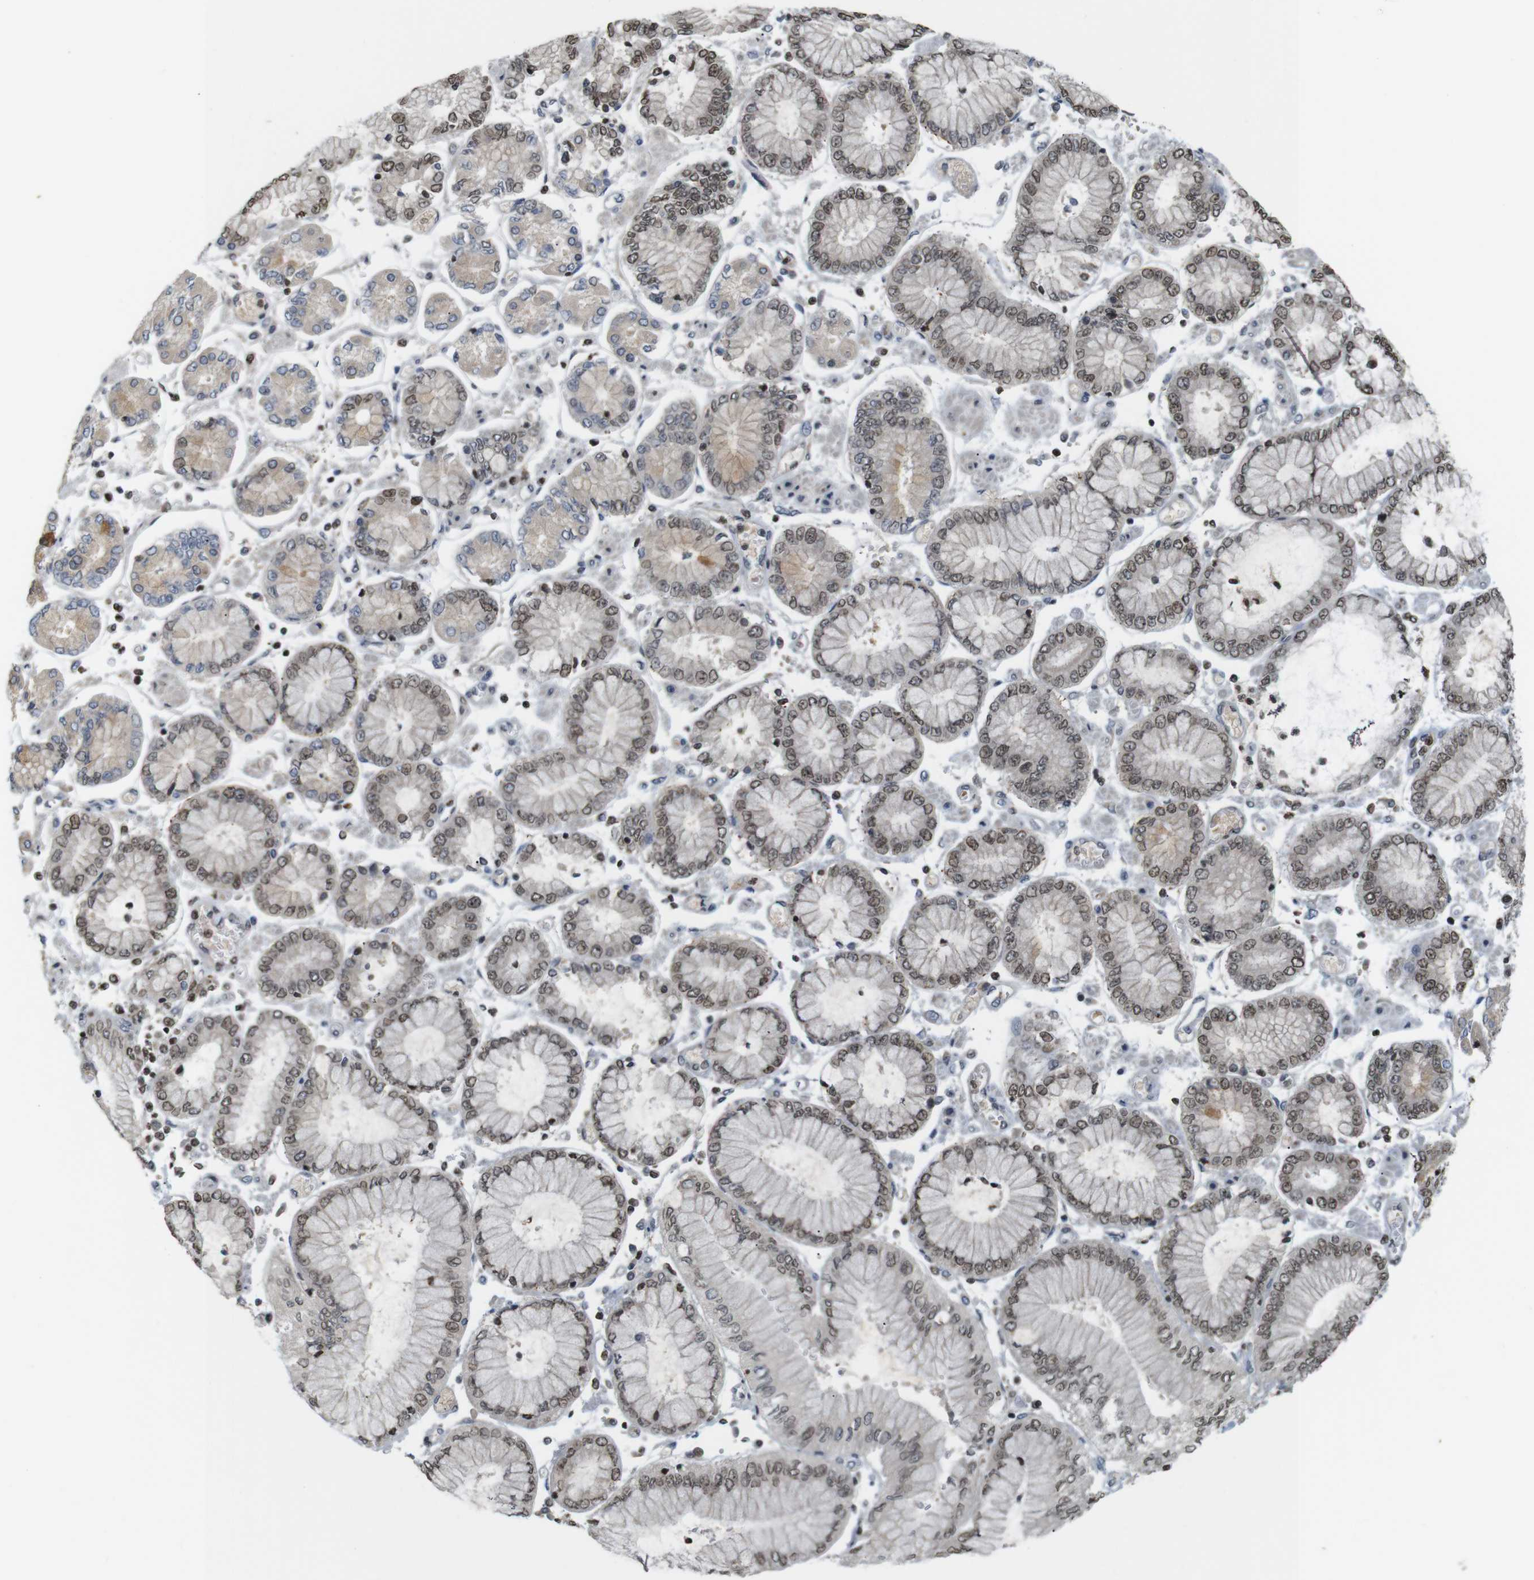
{"staining": {"intensity": "moderate", "quantity": ">75%", "location": "nuclear"}, "tissue": "stomach cancer", "cell_type": "Tumor cells", "image_type": "cancer", "snomed": [{"axis": "morphology", "description": "Adenocarcinoma, NOS"}, {"axis": "topography", "description": "Stomach"}], "caption": "Stomach cancer stained with DAB (3,3'-diaminobenzidine) IHC exhibits medium levels of moderate nuclear positivity in approximately >75% of tumor cells.", "gene": "MBD1", "patient": {"sex": "male", "age": 76}}